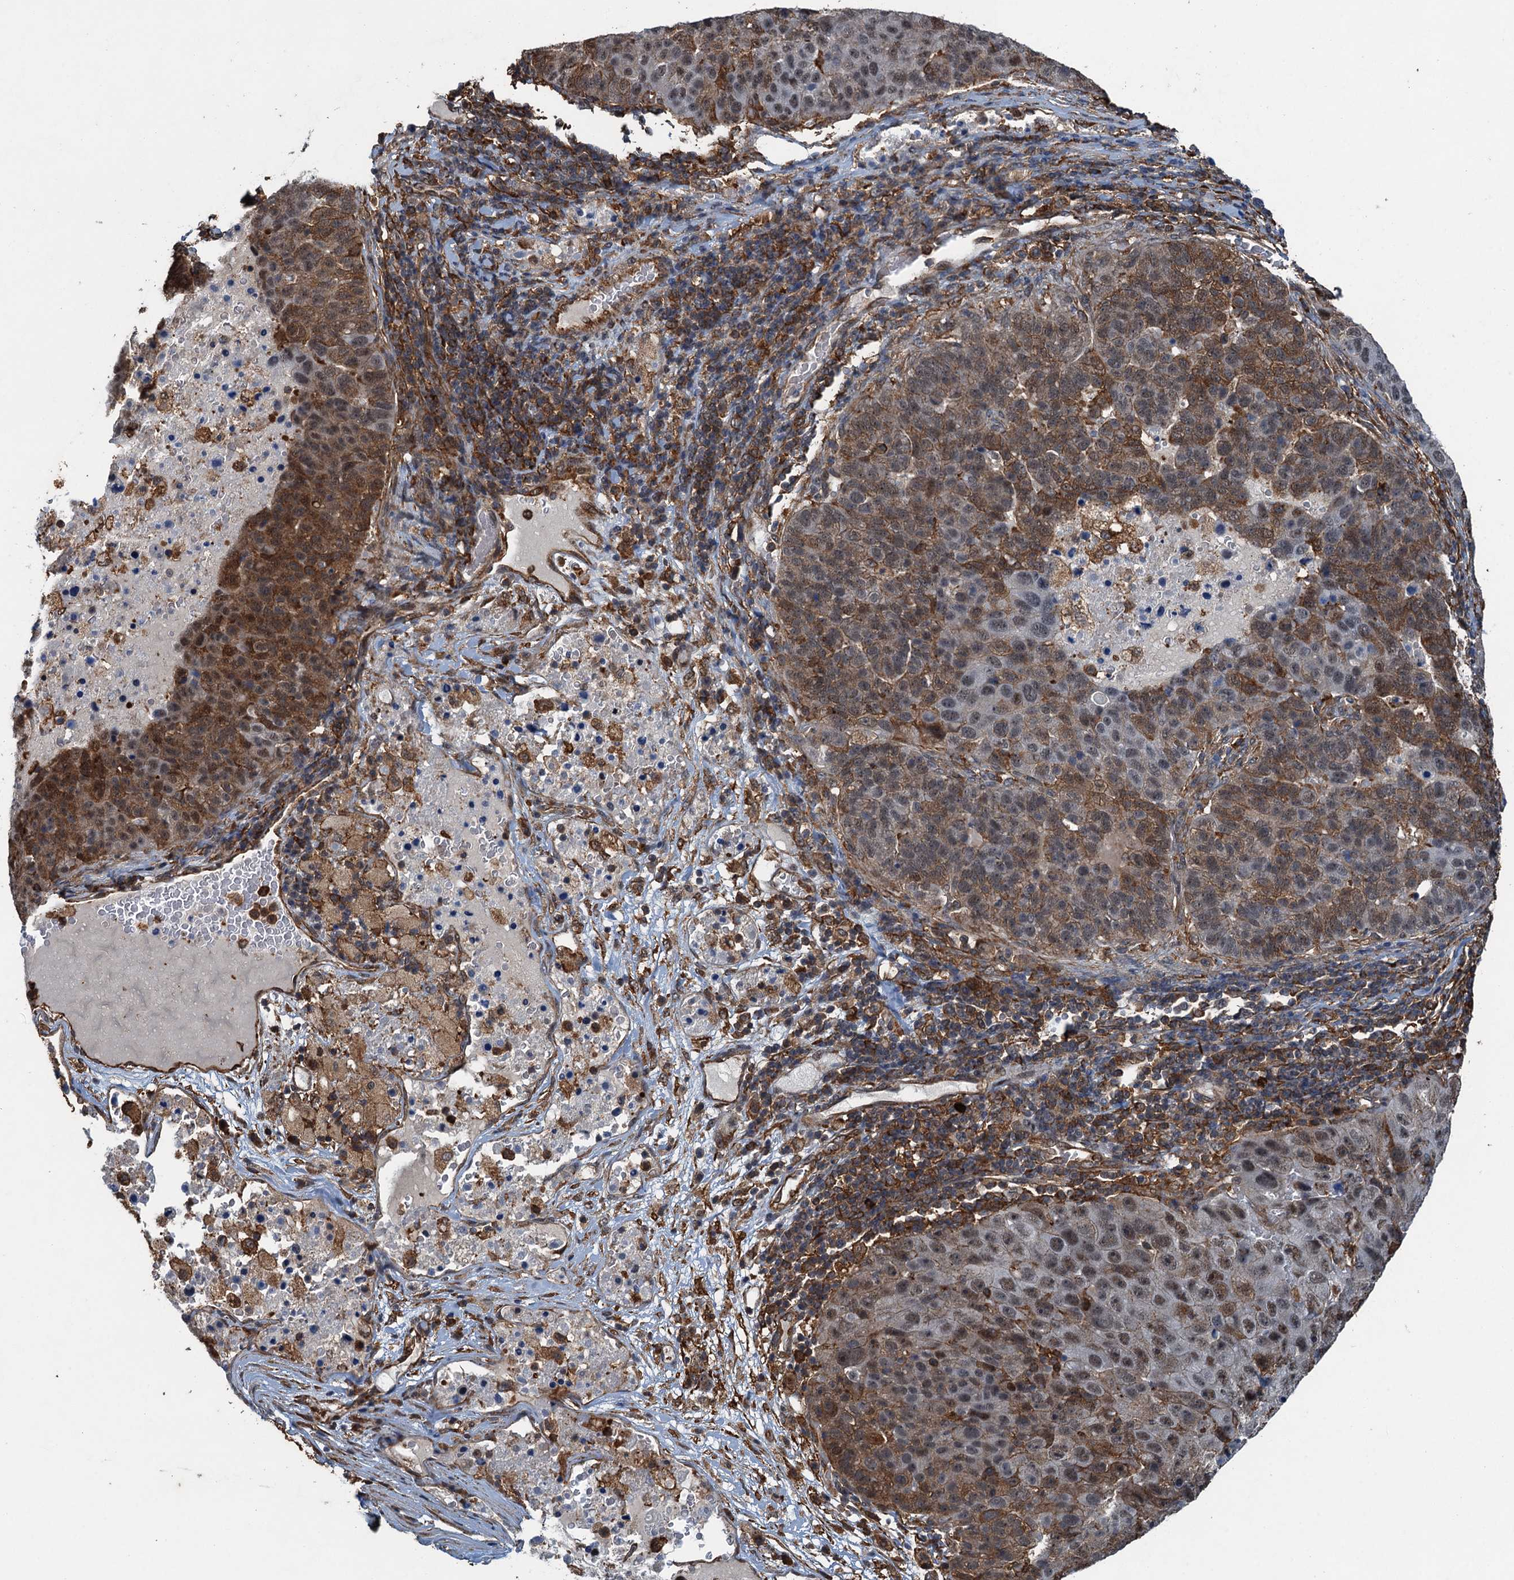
{"staining": {"intensity": "moderate", "quantity": ">75%", "location": "cytoplasmic/membranous,nuclear"}, "tissue": "pancreatic cancer", "cell_type": "Tumor cells", "image_type": "cancer", "snomed": [{"axis": "morphology", "description": "Adenocarcinoma, NOS"}, {"axis": "topography", "description": "Pancreas"}], "caption": "Immunohistochemical staining of adenocarcinoma (pancreatic) shows moderate cytoplasmic/membranous and nuclear protein positivity in about >75% of tumor cells. Immunohistochemistry (ihc) stains the protein of interest in brown and the nuclei are stained blue.", "gene": "WHAMM", "patient": {"sex": "female", "age": 61}}